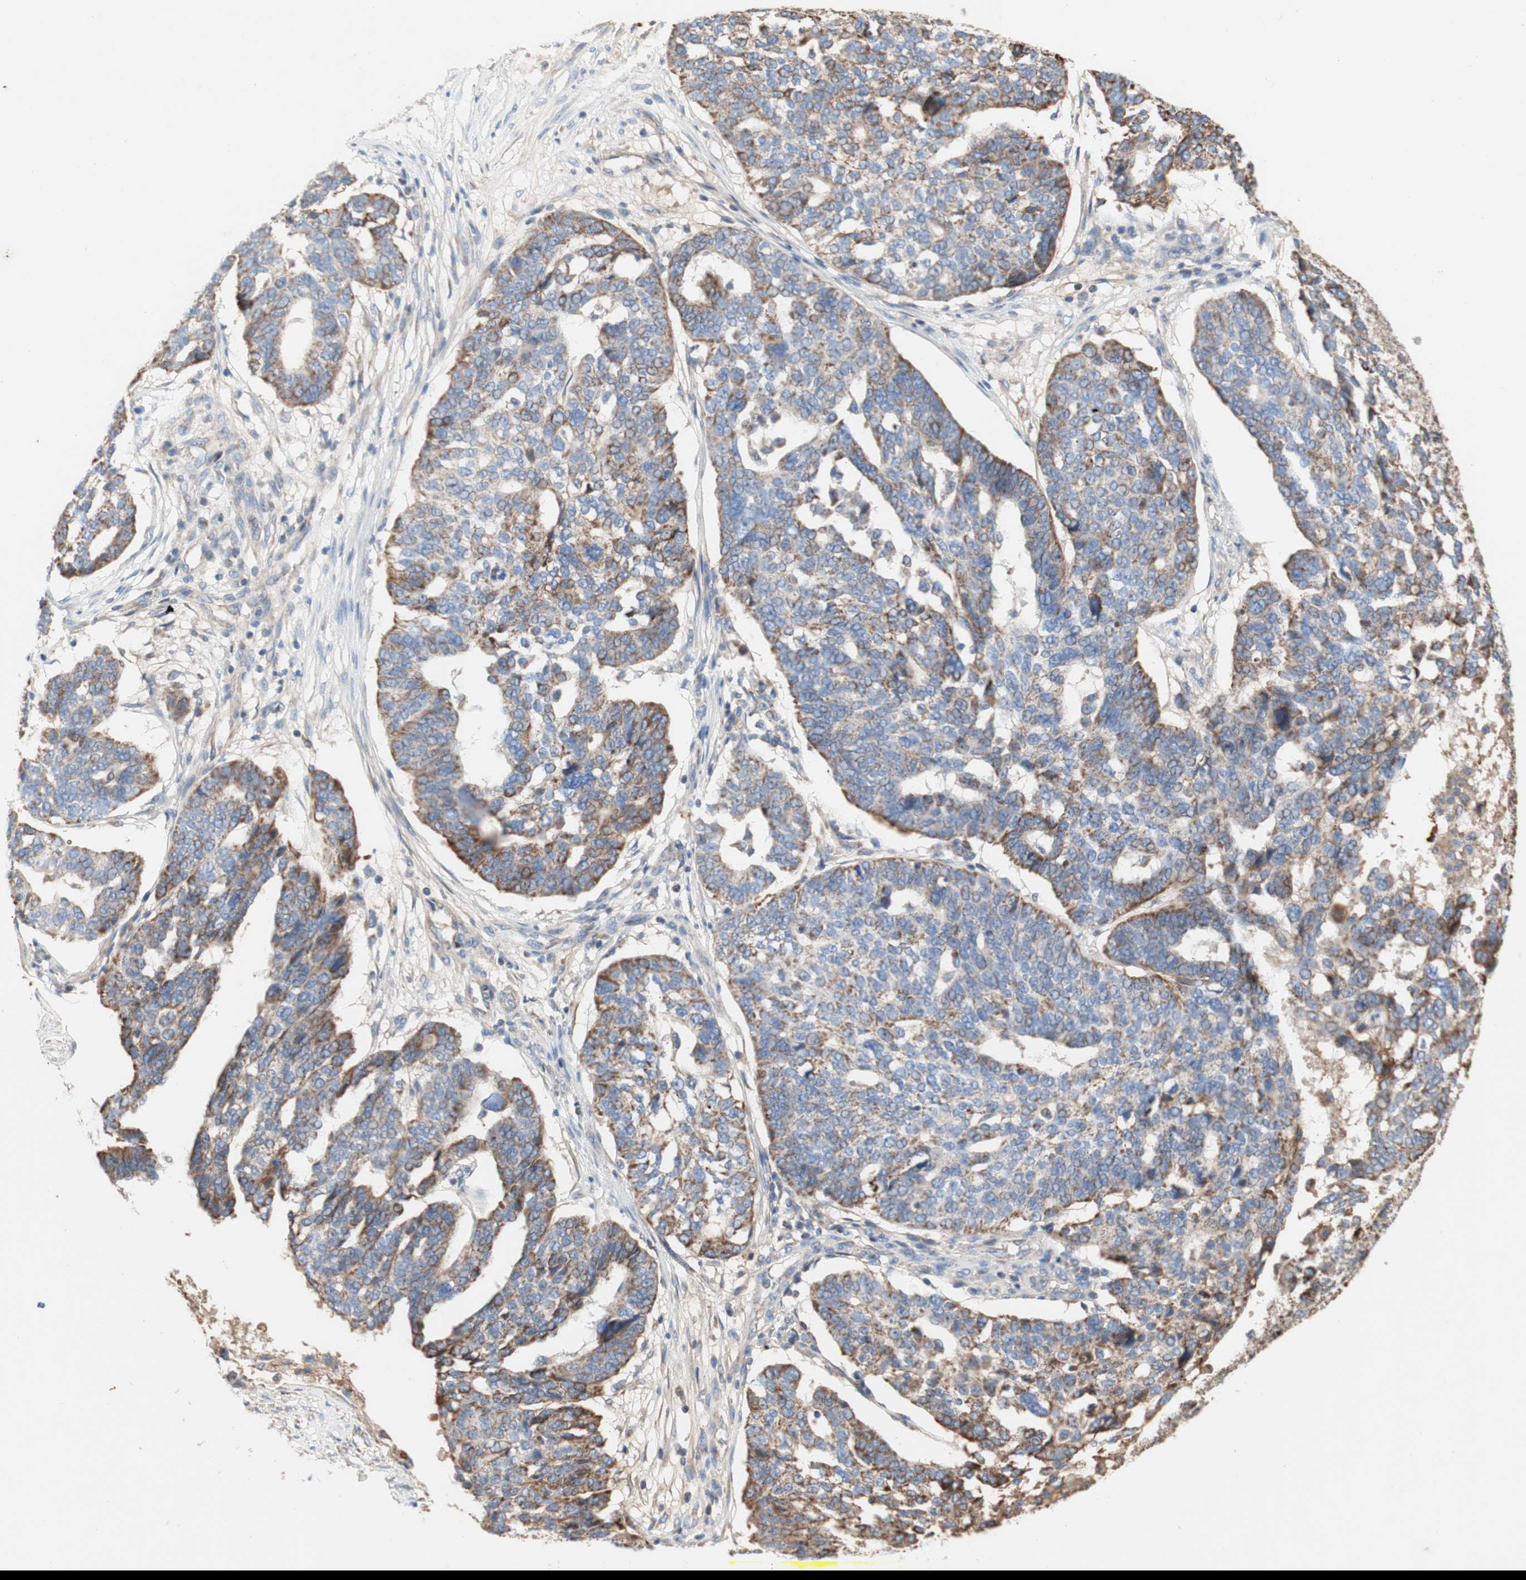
{"staining": {"intensity": "moderate", "quantity": ">75%", "location": "cytoplasmic/membranous"}, "tissue": "ovarian cancer", "cell_type": "Tumor cells", "image_type": "cancer", "snomed": [{"axis": "morphology", "description": "Cystadenocarcinoma, serous, NOS"}, {"axis": "topography", "description": "Ovary"}], "caption": "Brown immunohistochemical staining in human ovarian cancer (serous cystadenocarcinoma) shows moderate cytoplasmic/membranous positivity in about >75% of tumor cells.", "gene": "SDHB", "patient": {"sex": "female", "age": 59}}